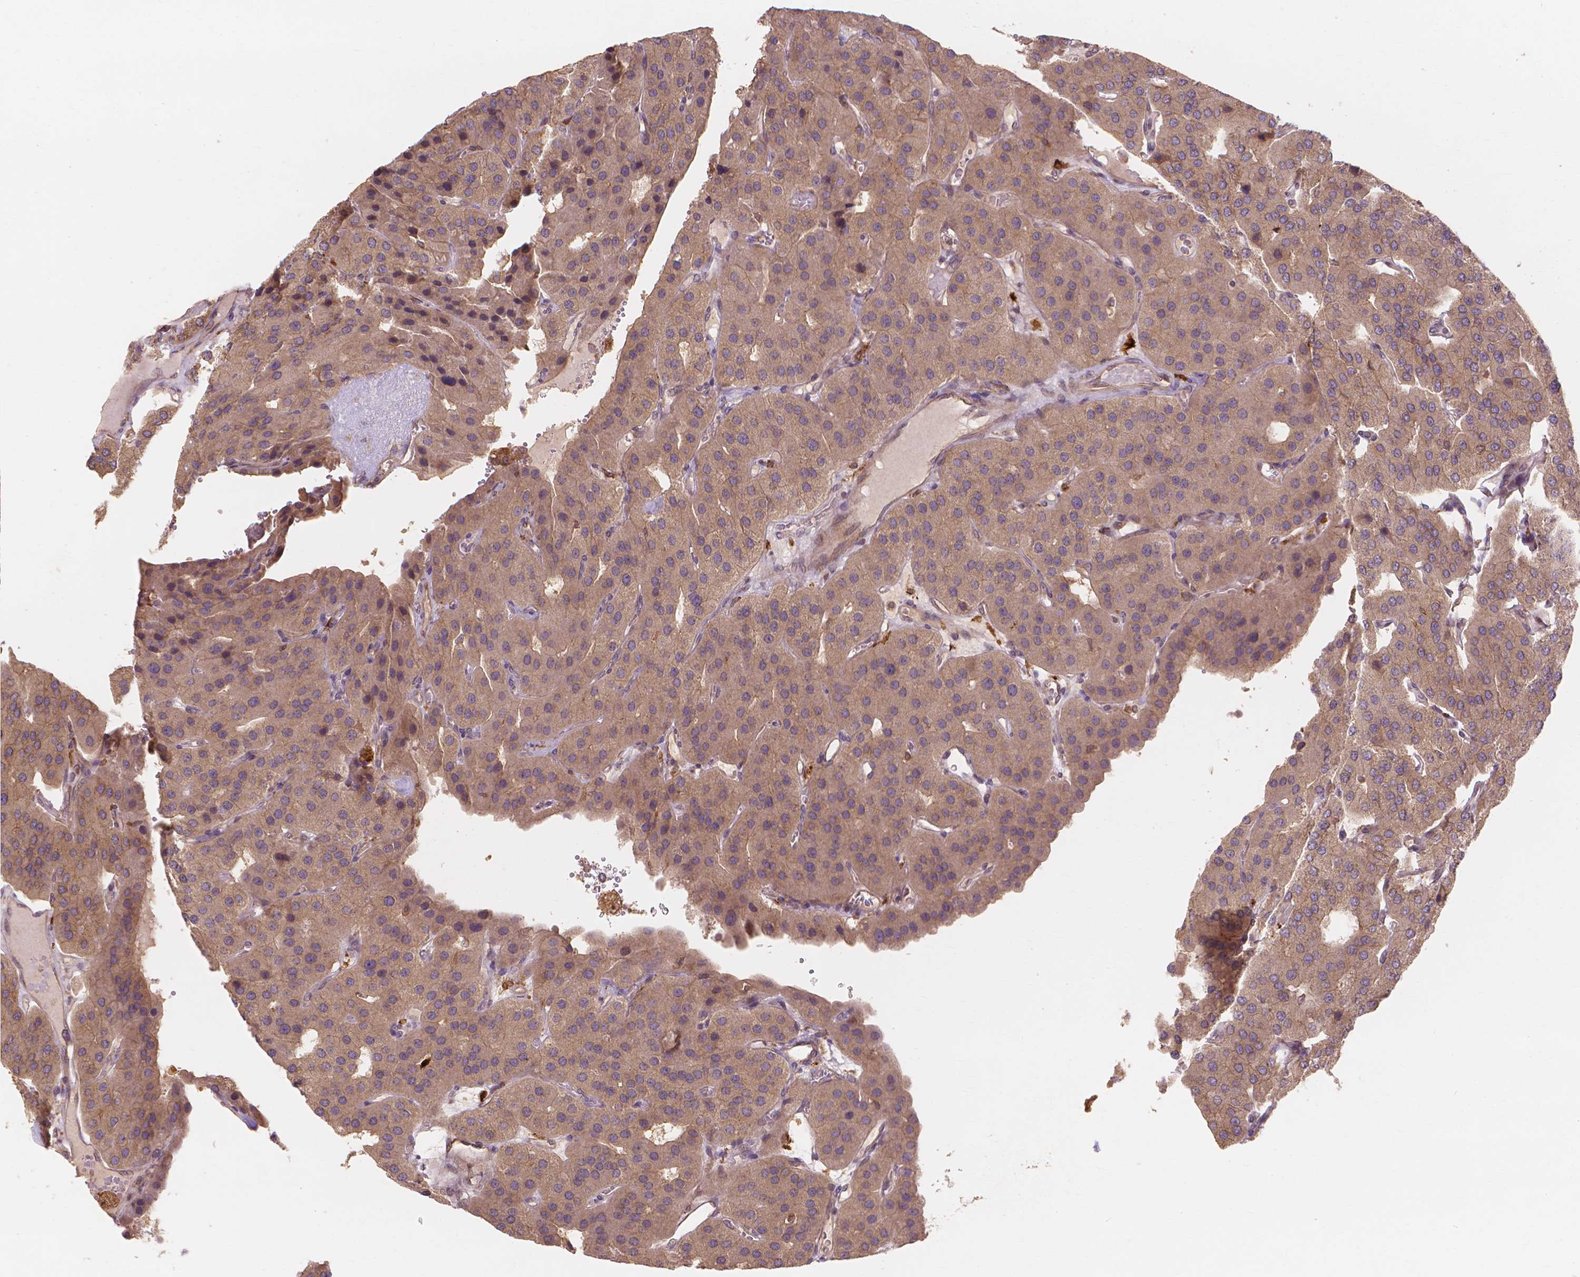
{"staining": {"intensity": "moderate", "quantity": ">75%", "location": "cytoplasmic/membranous"}, "tissue": "parathyroid gland", "cell_type": "Glandular cells", "image_type": "normal", "snomed": [{"axis": "morphology", "description": "Normal tissue, NOS"}, {"axis": "morphology", "description": "Adenoma, NOS"}, {"axis": "topography", "description": "Parathyroid gland"}], "caption": "Human parathyroid gland stained with a brown dye displays moderate cytoplasmic/membranous positive positivity in approximately >75% of glandular cells.", "gene": "TAB2", "patient": {"sex": "female", "age": 86}}